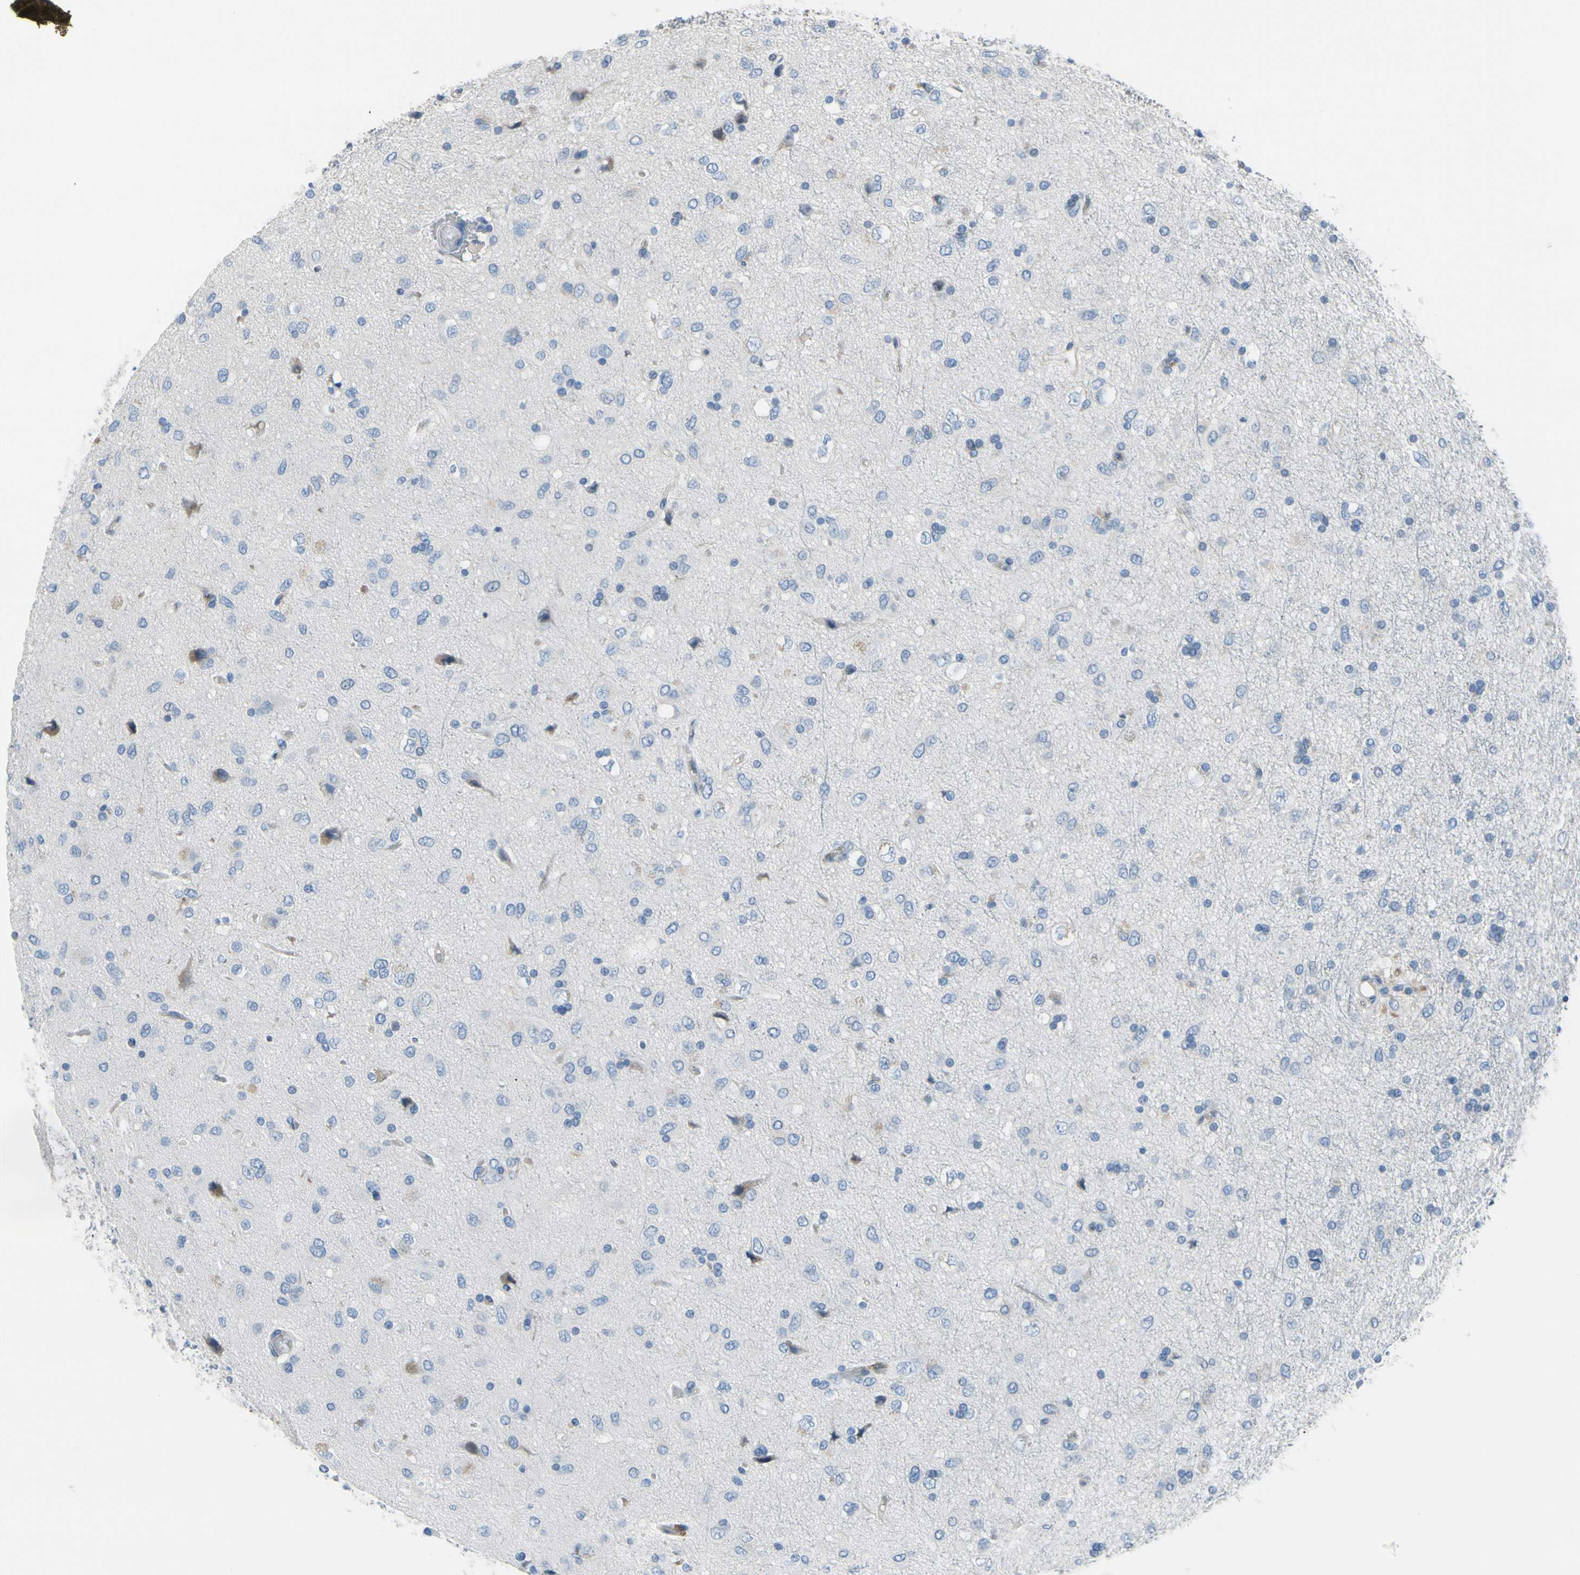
{"staining": {"intensity": "negative", "quantity": "none", "location": "none"}, "tissue": "glioma", "cell_type": "Tumor cells", "image_type": "cancer", "snomed": [{"axis": "morphology", "description": "Glioma, malignant, Low grade"}, {"axis": "topography", "description": "Brain"}], "caption": "High power microscopy photomicrograph of an IHC image of glioma, revealing no significant expression in tumor cells.", "gene": "MUC5B", "patient": {"sex": "male", "age": 77}}